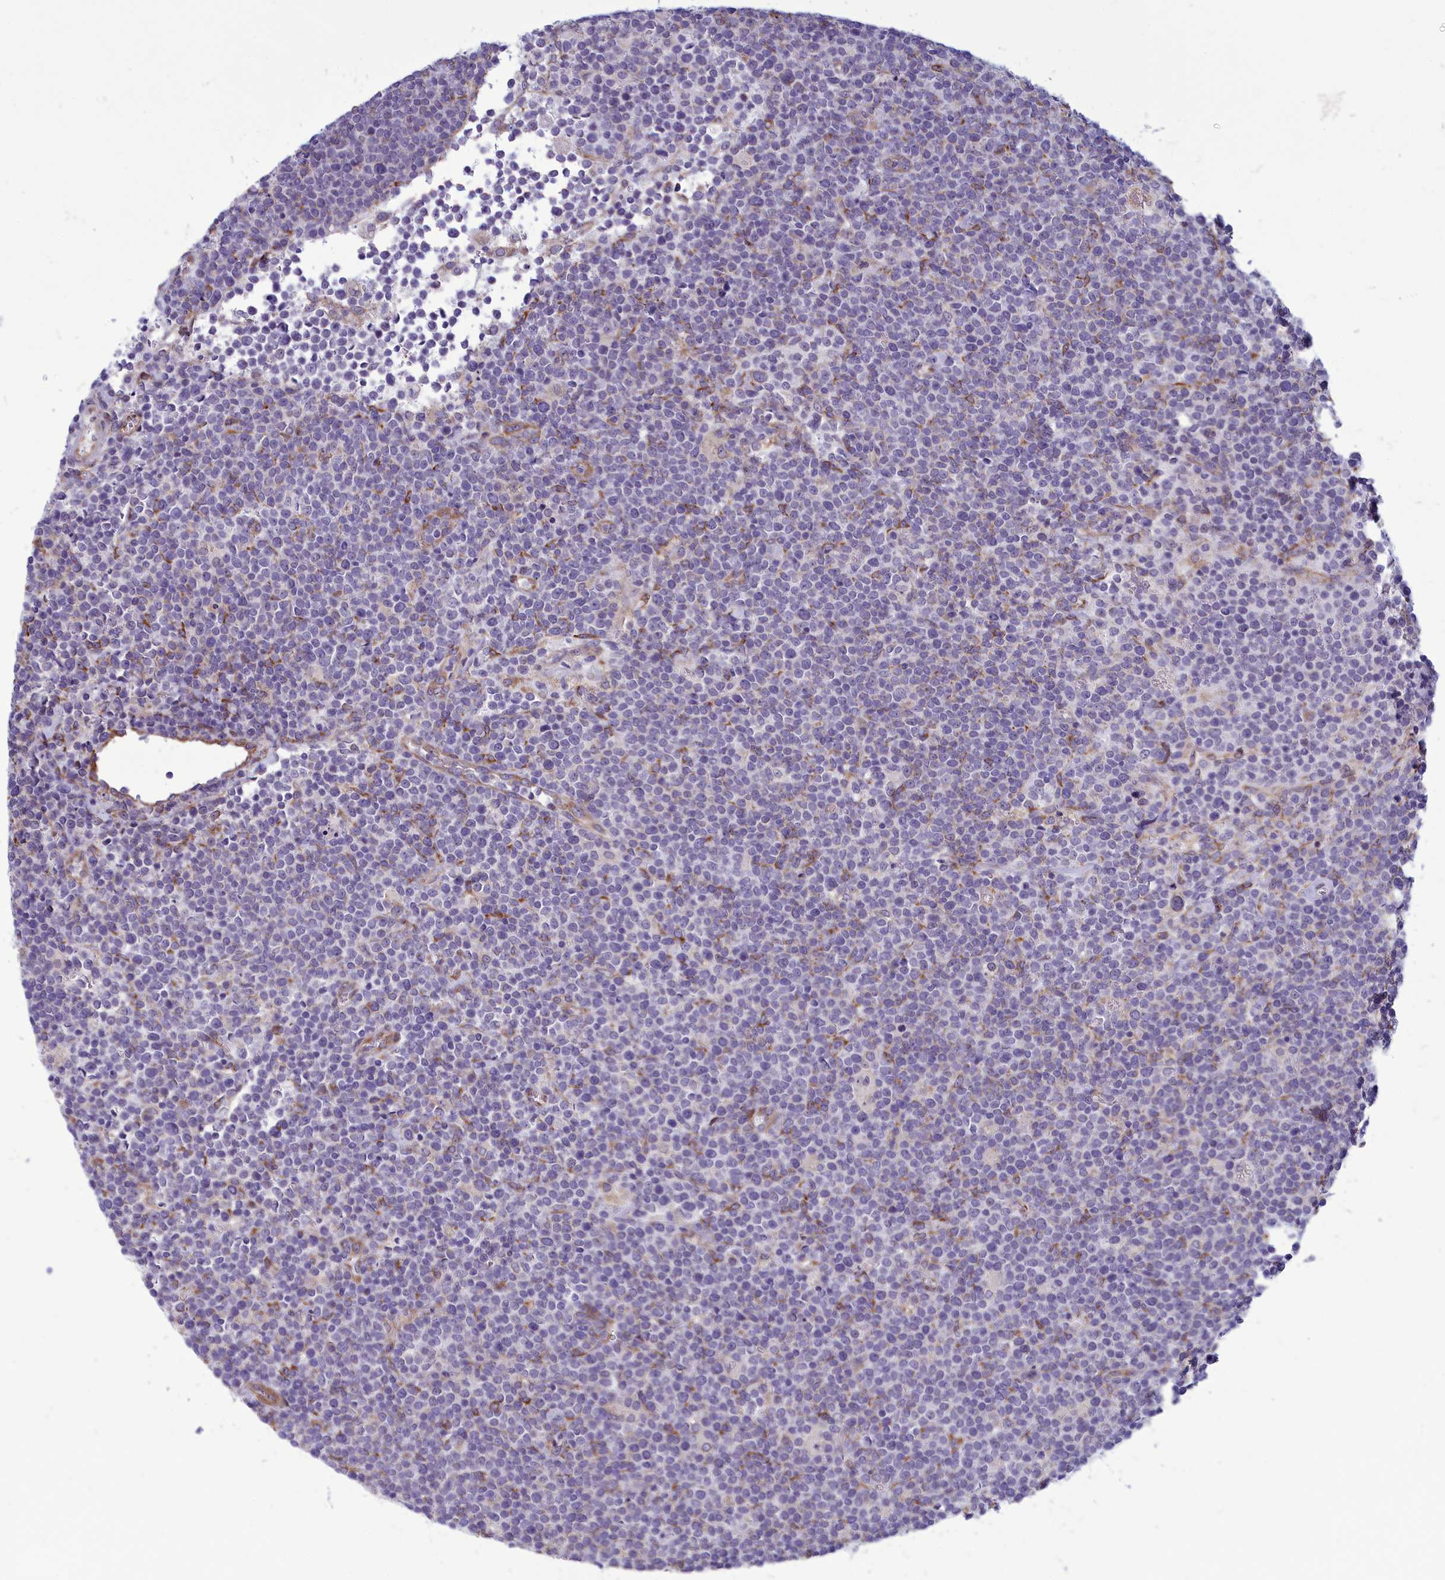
{"staining": {"intensity": "negative", "quantity": "none", "location": "none"}, "tissue": "lymphoma", "cell_type": "Tumor cells", "image_type": "cancer", "snomed": [{"axis": "morphology", "description": "Malignant lymphoma, non-Hodgkin's type, High grade"}, {"axis": "topography", "description": "Lymph node"}], "caption": "Immunohistochemistry photomicrograph of high-grade malignant lymphoma, non-Hodgkin's type stained for a protein (brown), which reveals no positivity in tumor cells. The staining is performed using DAB brown chromogen with nuclei counter-stained in using hematoxylin.", "gene": "CENATAC", "patient": {"sex": "male", "age": 61}}